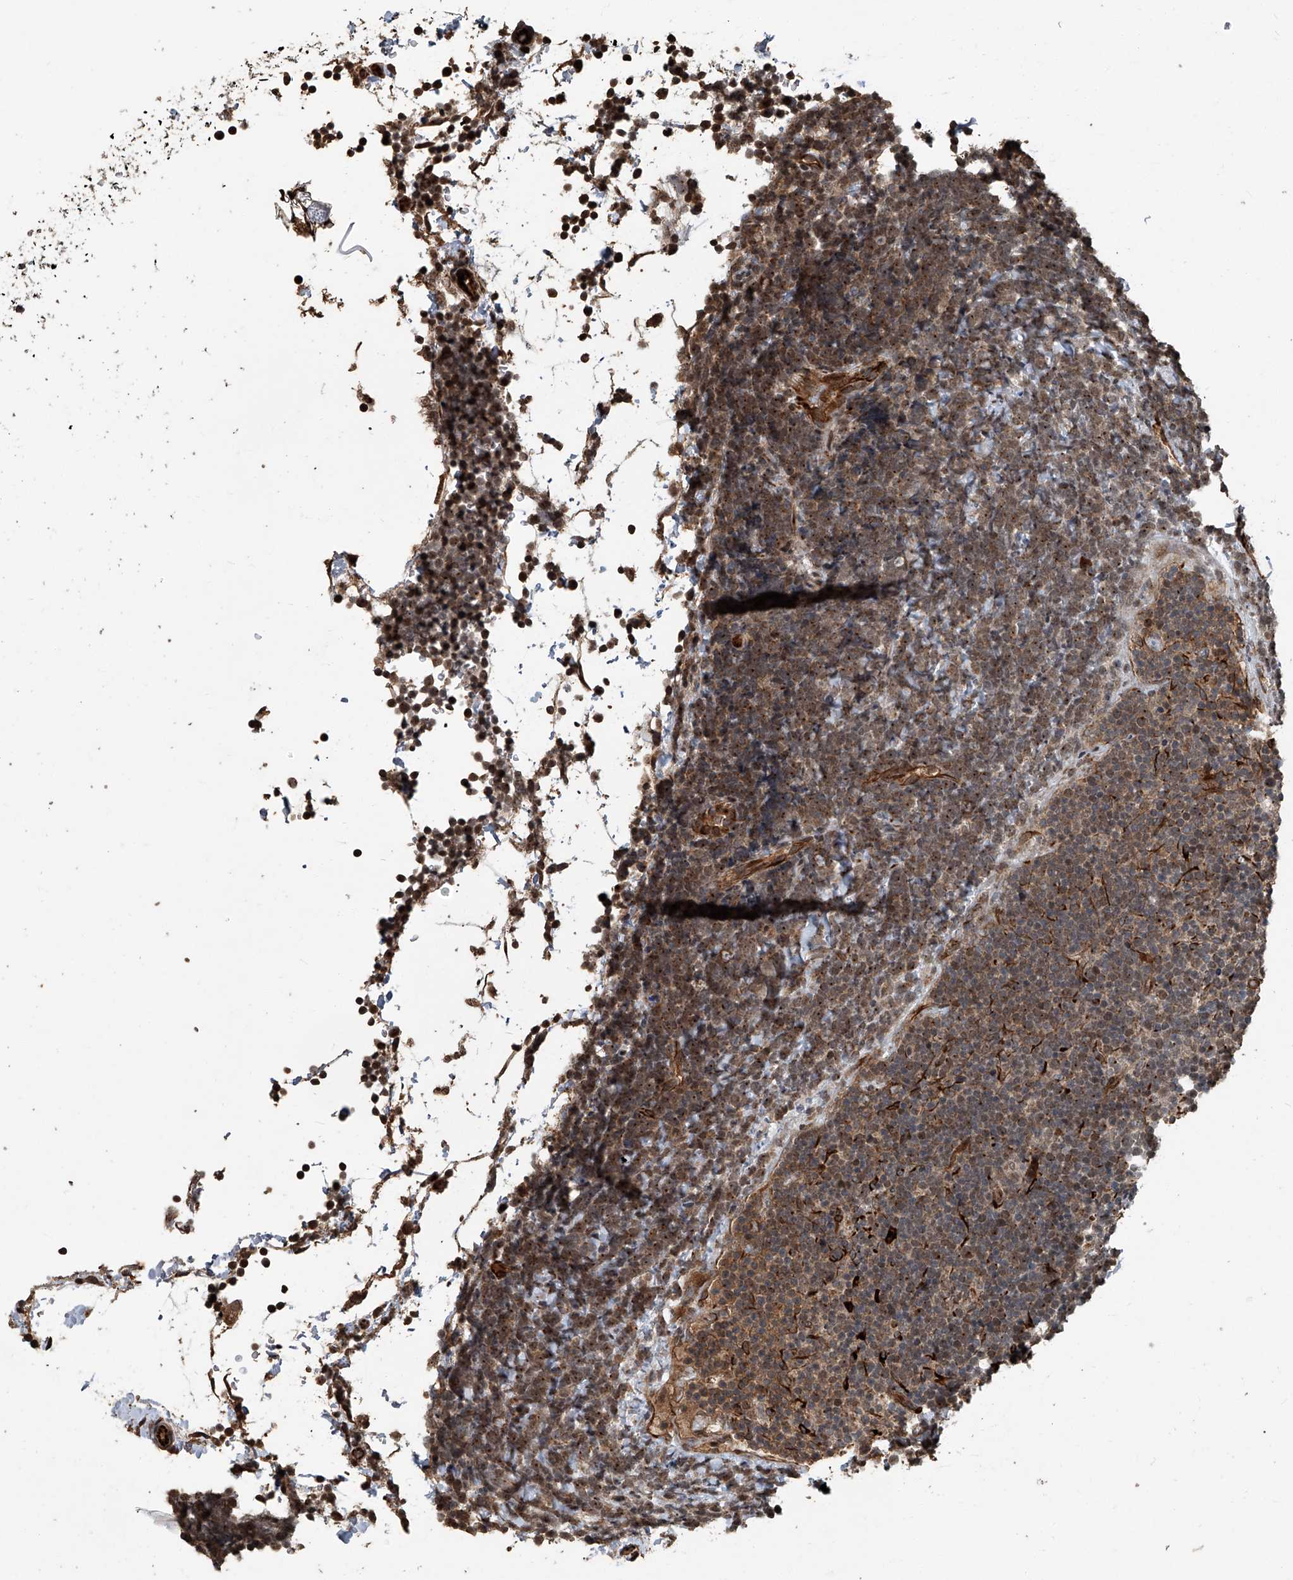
{"staining": {"intensity": "moderate", "quantity": ">75%", "location": "cytoplasmic/membranous,nuclear"}, "tissue": "lymphoma", "cell_type": "Tumor cells", "image_type": "cancer", "snomed": [{"axis": "morphology", "description": "Malignant lymphoma, non-Hodgkin's type, High grade"}, {"axis": "topography", "description": "Lymph node"}], "caption": "Immunohistochemical staining of human lymphoma demonstrates moderate cytoplasmic/membranous and nuclear protein positivity in approximately >75% of tumor cells. (Brightfield microscopy of DAB IHC at high magnification).", "gene": "GPR132", "patient": {"sex": "male", "age": 13}}